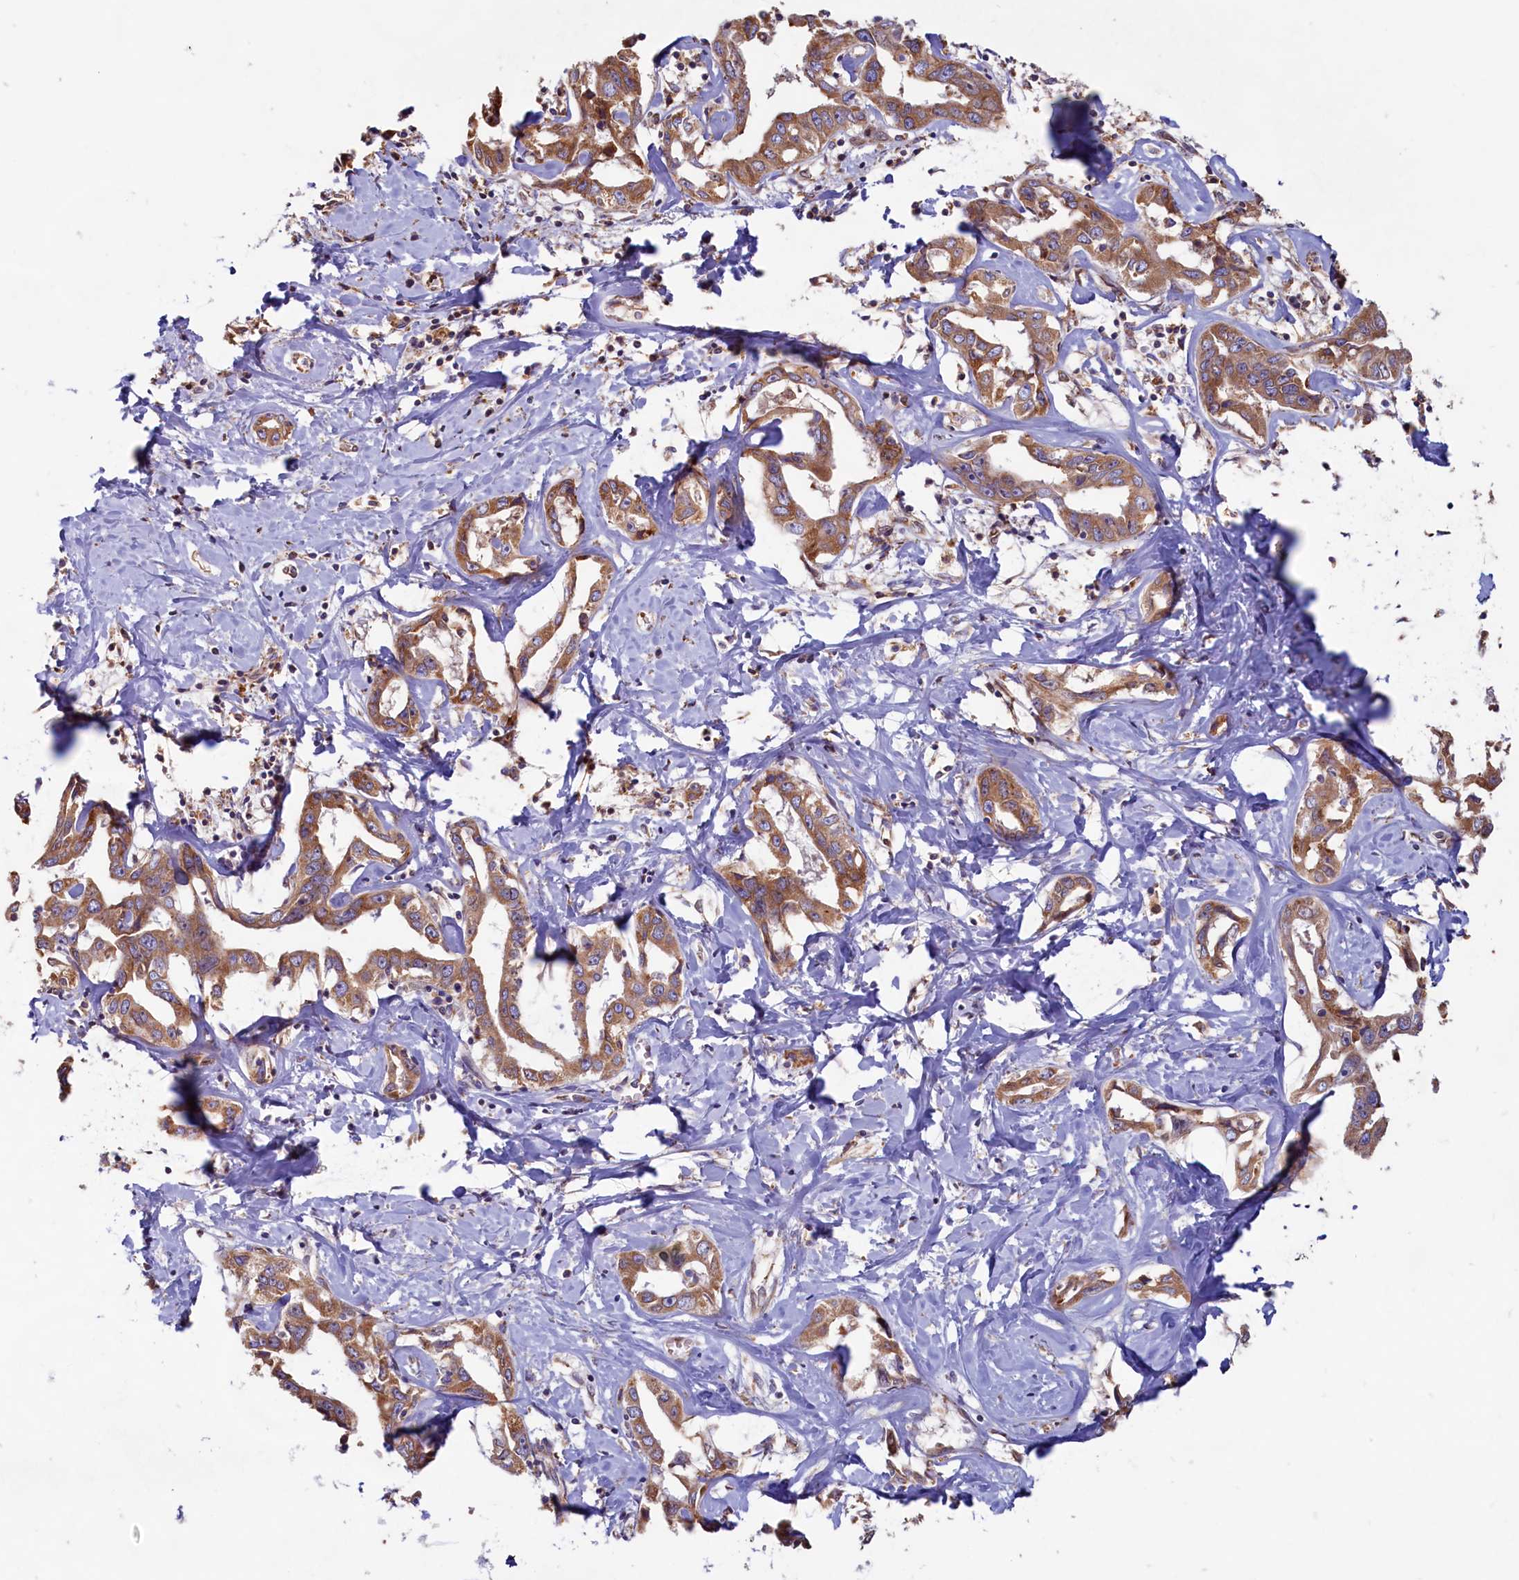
{"staining": {"intensity": "moderate", "quantity": ">75%", "location": "cytoplasmic/membranous"}, "tissue": "liver cancer", "cell_type": "Tumor cells", "image_type": "cancer", "snomed": [{"axis": "morphology", "description": "Cholangiocarcinoma"}, {"axis": "topography", "description": "Liver"}], "caption": "A photomicrograph showing moderate cytoplasmic/membranous positivity in about >75% of tumor cells in liver cancer (cholangiocarcinoma), as visualized by brown immunohistochemical staining.", "gene": "TBC1D19", "patient": {"sex": "male", "age": 59}}